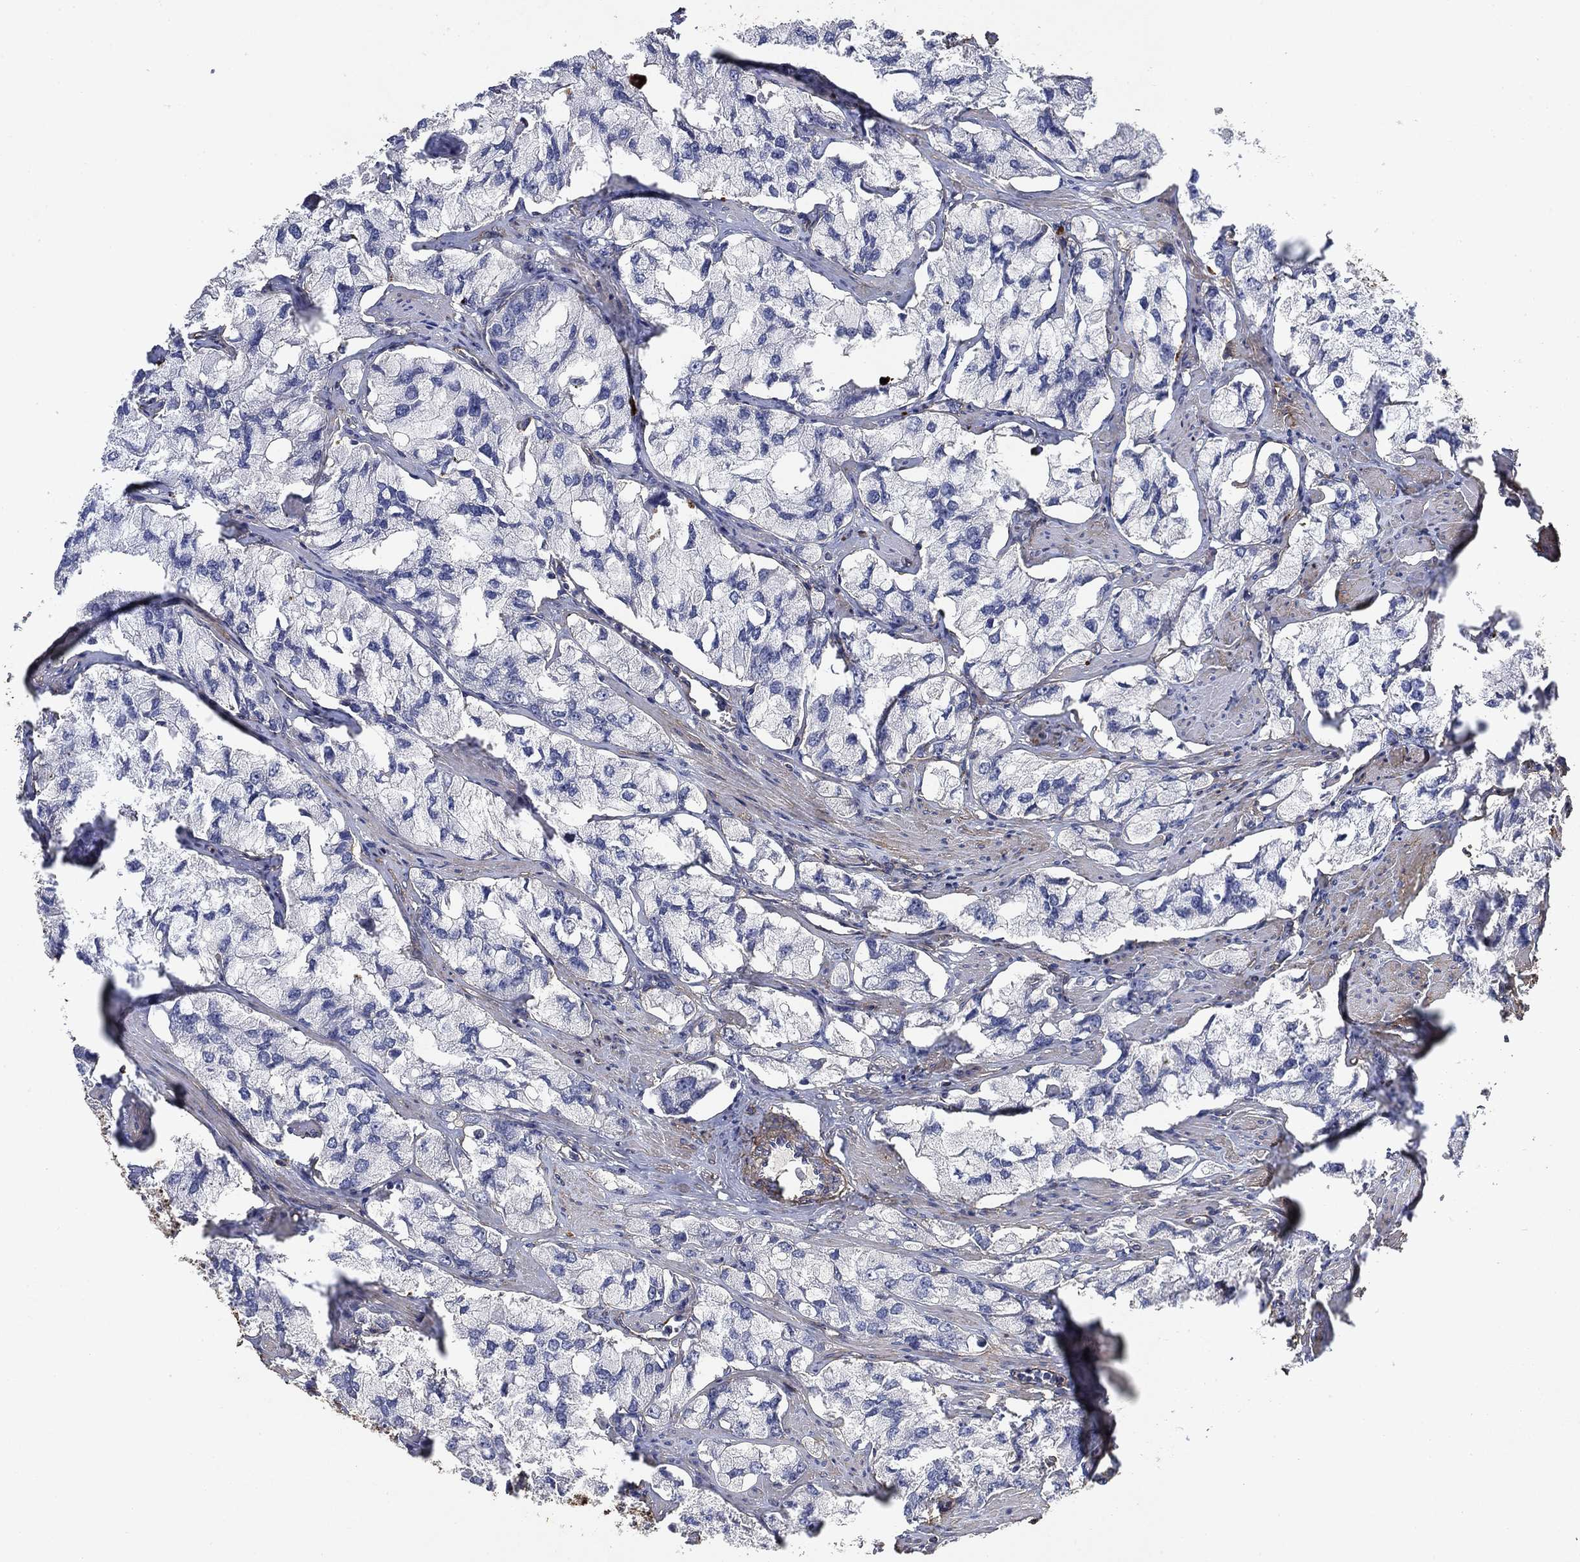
{"staining": {"intensity": "negative", "quantity": "none", "location": "none"}, "tissue": "prostate cancer", "cell_type": "Tumor cells", "image_type": "cancer", "snomed": [{"axis": "morphology", "description": "Adenocarcinoma, NOS"}, {"axis": "topography", "description": "Prostate and seminal vesicle, NOS"}, {"axis": "topography", "description": "Prostate"}], "caption": "Immunohistochemical staining of human prostate cancer shows no significant staining in tumor cells. (IHC, brightfield microscopy, high magnification).", "gene": "COL4A2", "patient": {"sex": "male", "age": 64}}